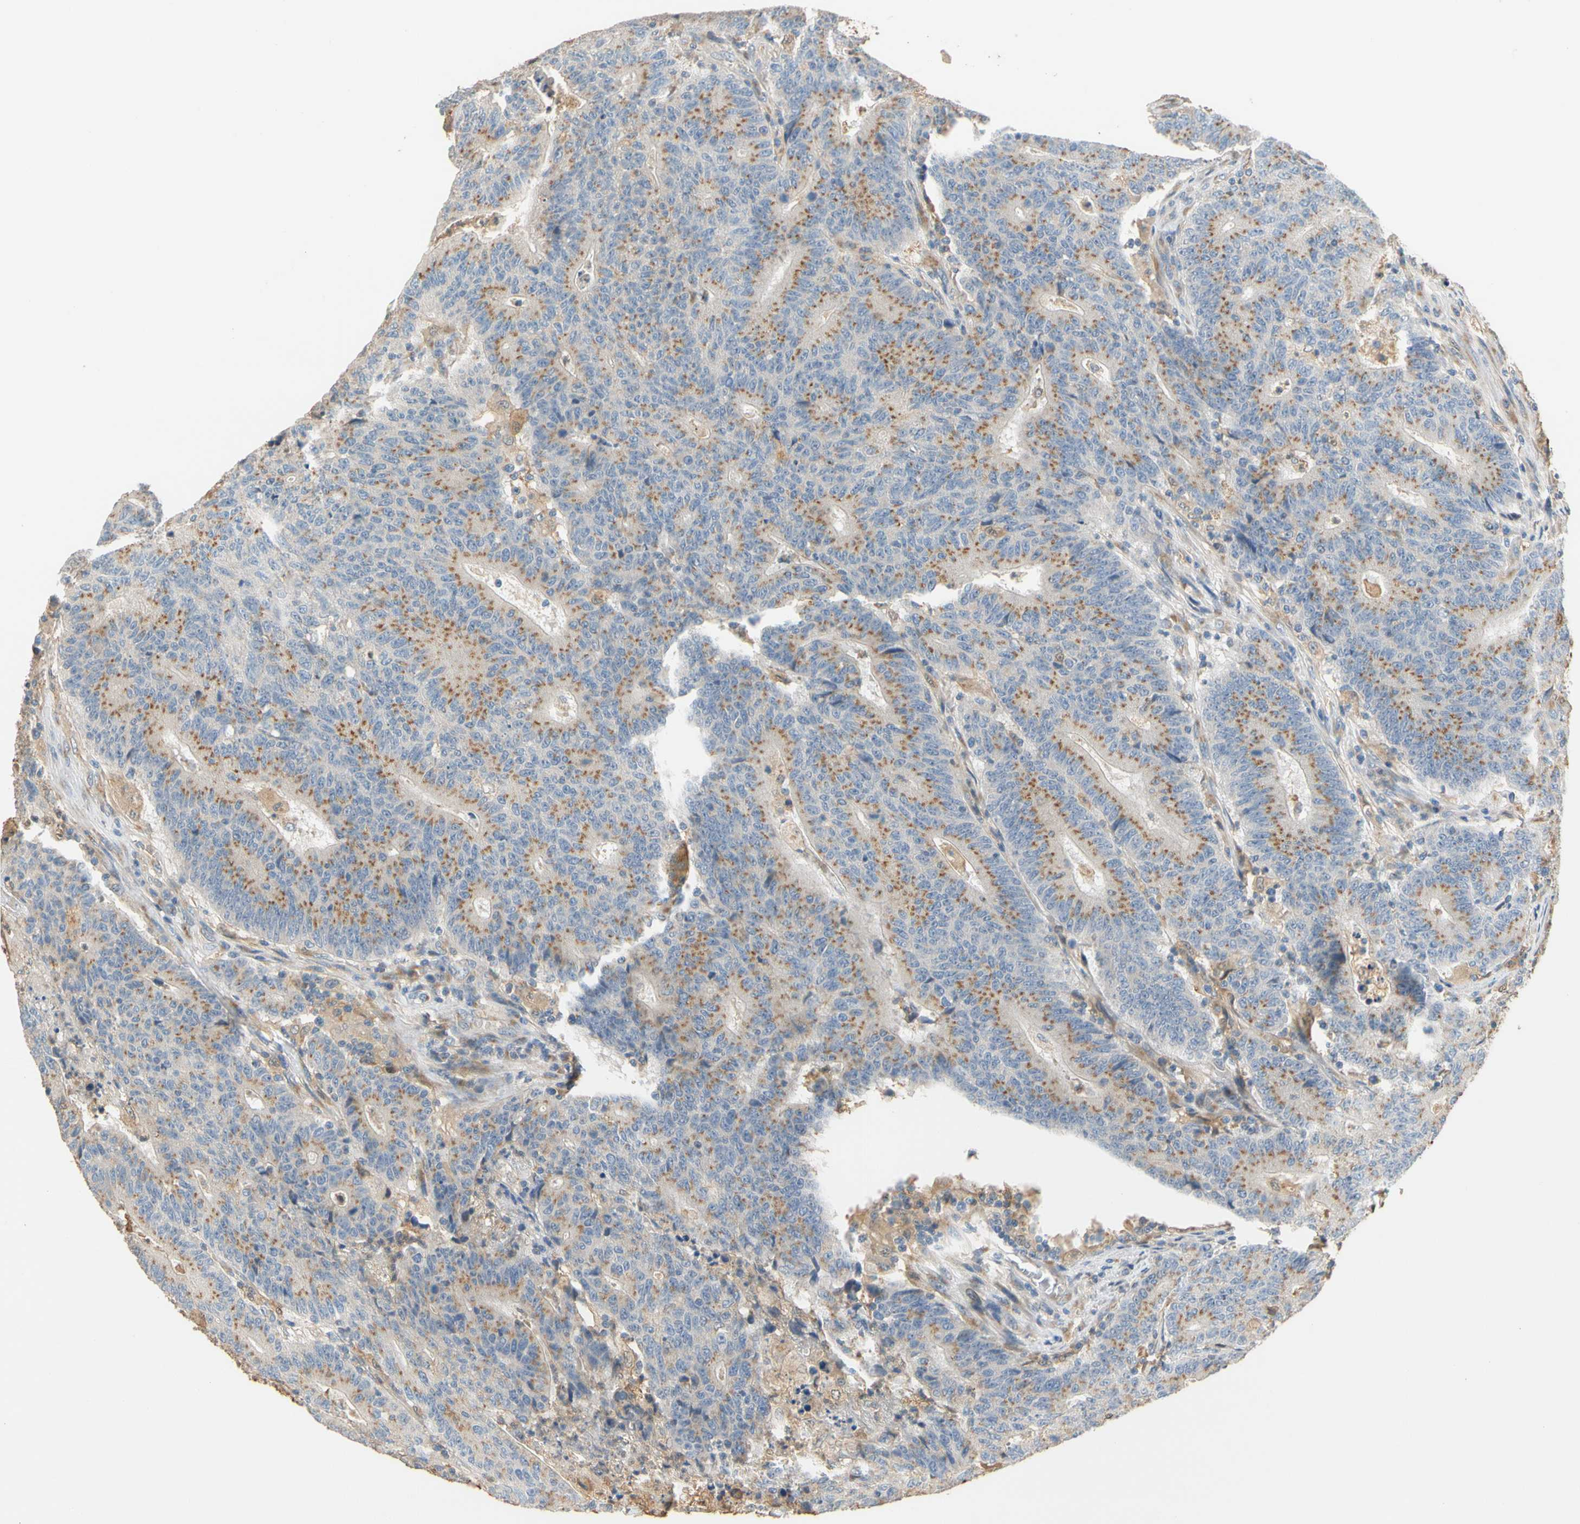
{"staining": {"intensity": "moderate", "quantity": ">75%", "location": "cytoplasmic/membranous"}, "tissue": "colorectal cancer", "cell_type": "Tumor cells", "image_type": "cancer", "snomed": [{"axis": "morphology", "description": "Normal tissue, NOS"}, {"axis": "morphology", "description": "Adenocarcinoma, NOS"}, {"axis": "topography", "description": "Colon"}], "caption": "Approximately >75% of tumor cells in human colorectal cancer reveal moderate cytoplasmic/membranous protein staining as visualized by brown immunohistochemical staining.", "gene": "GPSM2", "patient": {"sex": "female", "age": 75}}